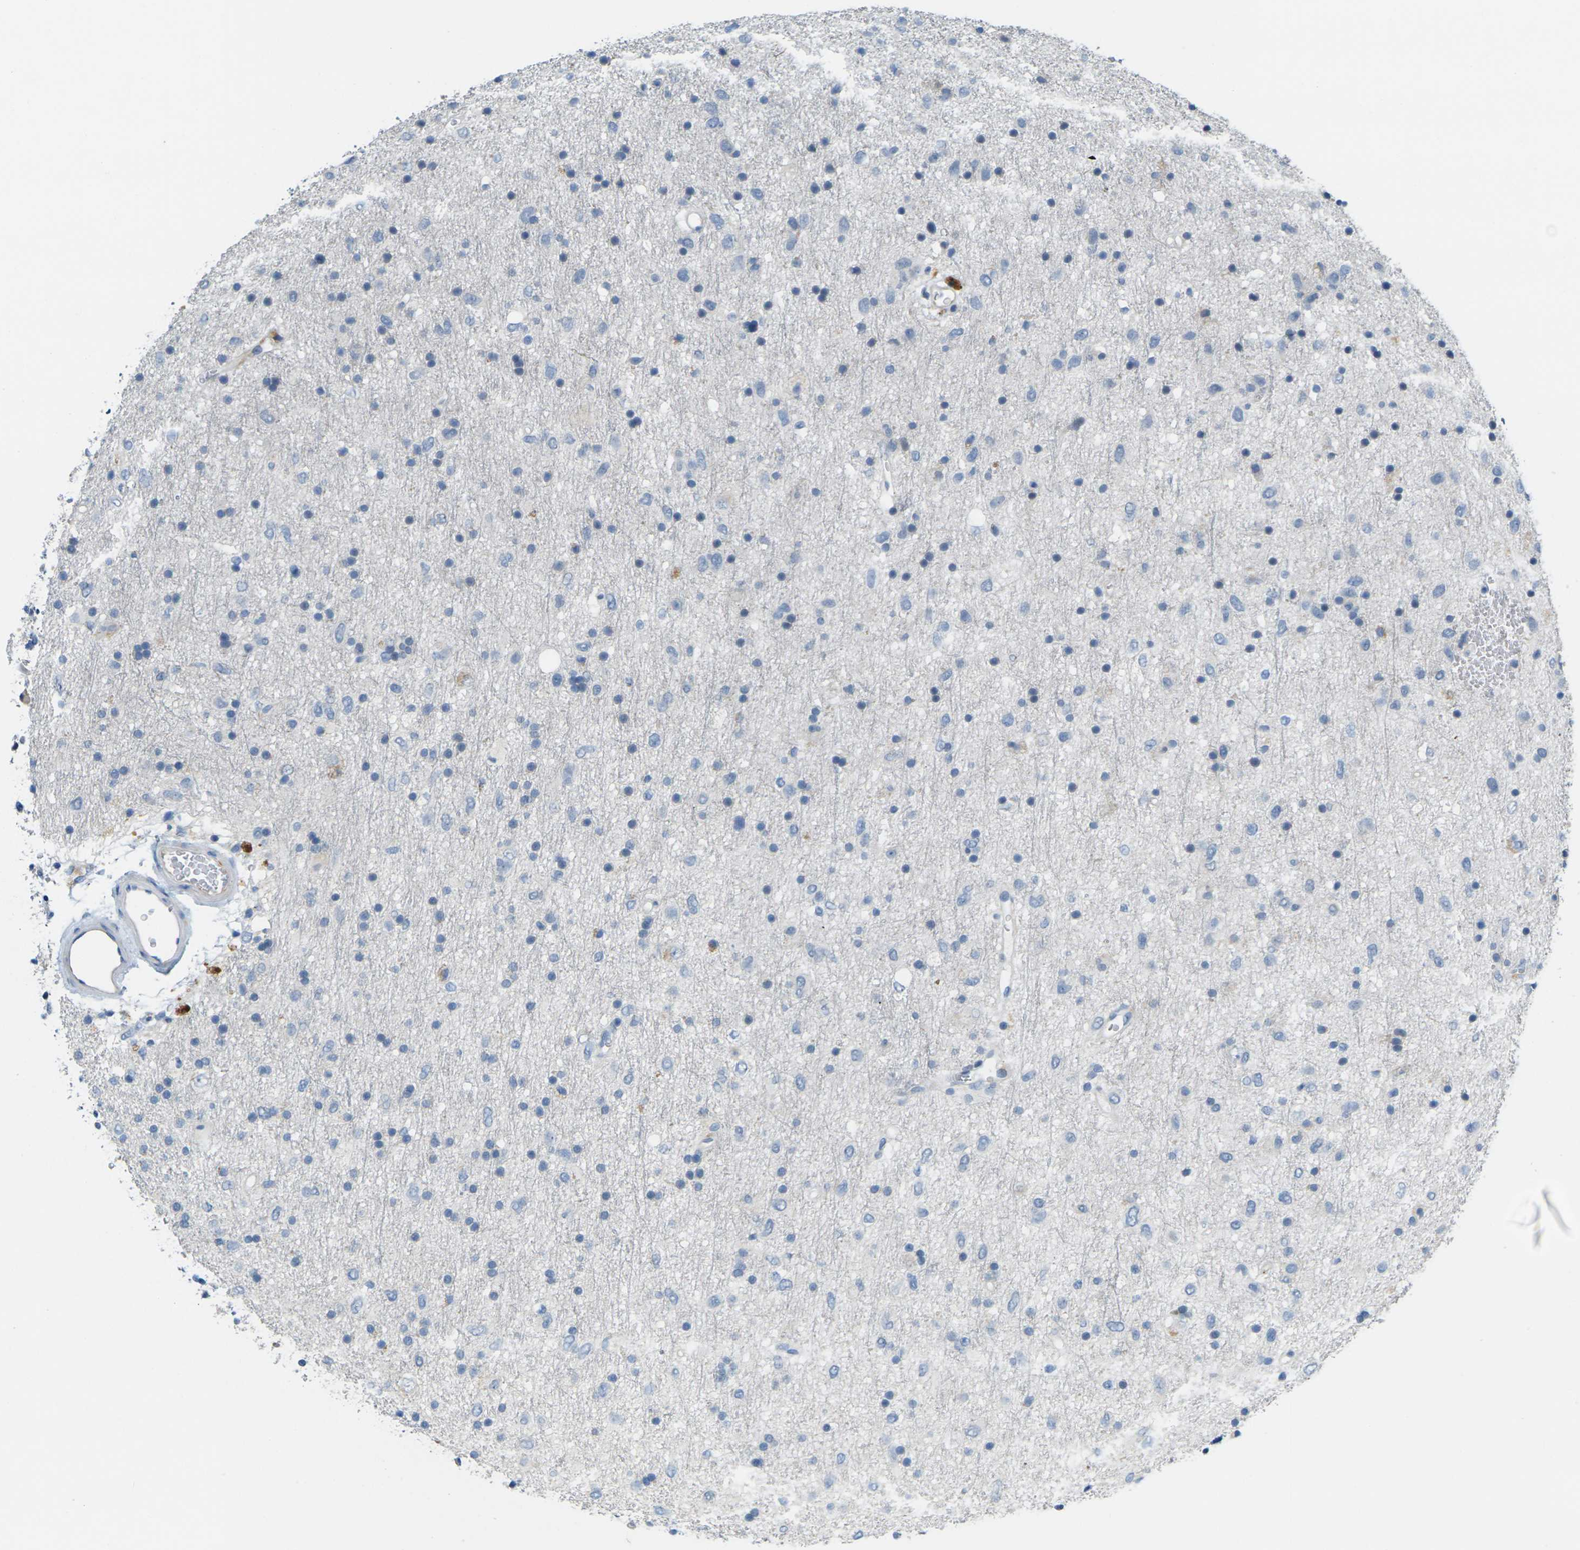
{"staining": {"intensity": "negative", "quantity": "none", "location": "none"}, "tissue": "glioma", "cell_type": "Tumor cells", "image_type": "cancer", "snomed": [{"axis": "morphology", "description": "Glioma, malignant, Low grade"}, {"axis": "topography", "description": "Brain"}], "caption": "Tumor cells are negative for protein expression in human glioma.", "gene": "CYP2C8", "patient": {"sex": "male", "age": 77}}